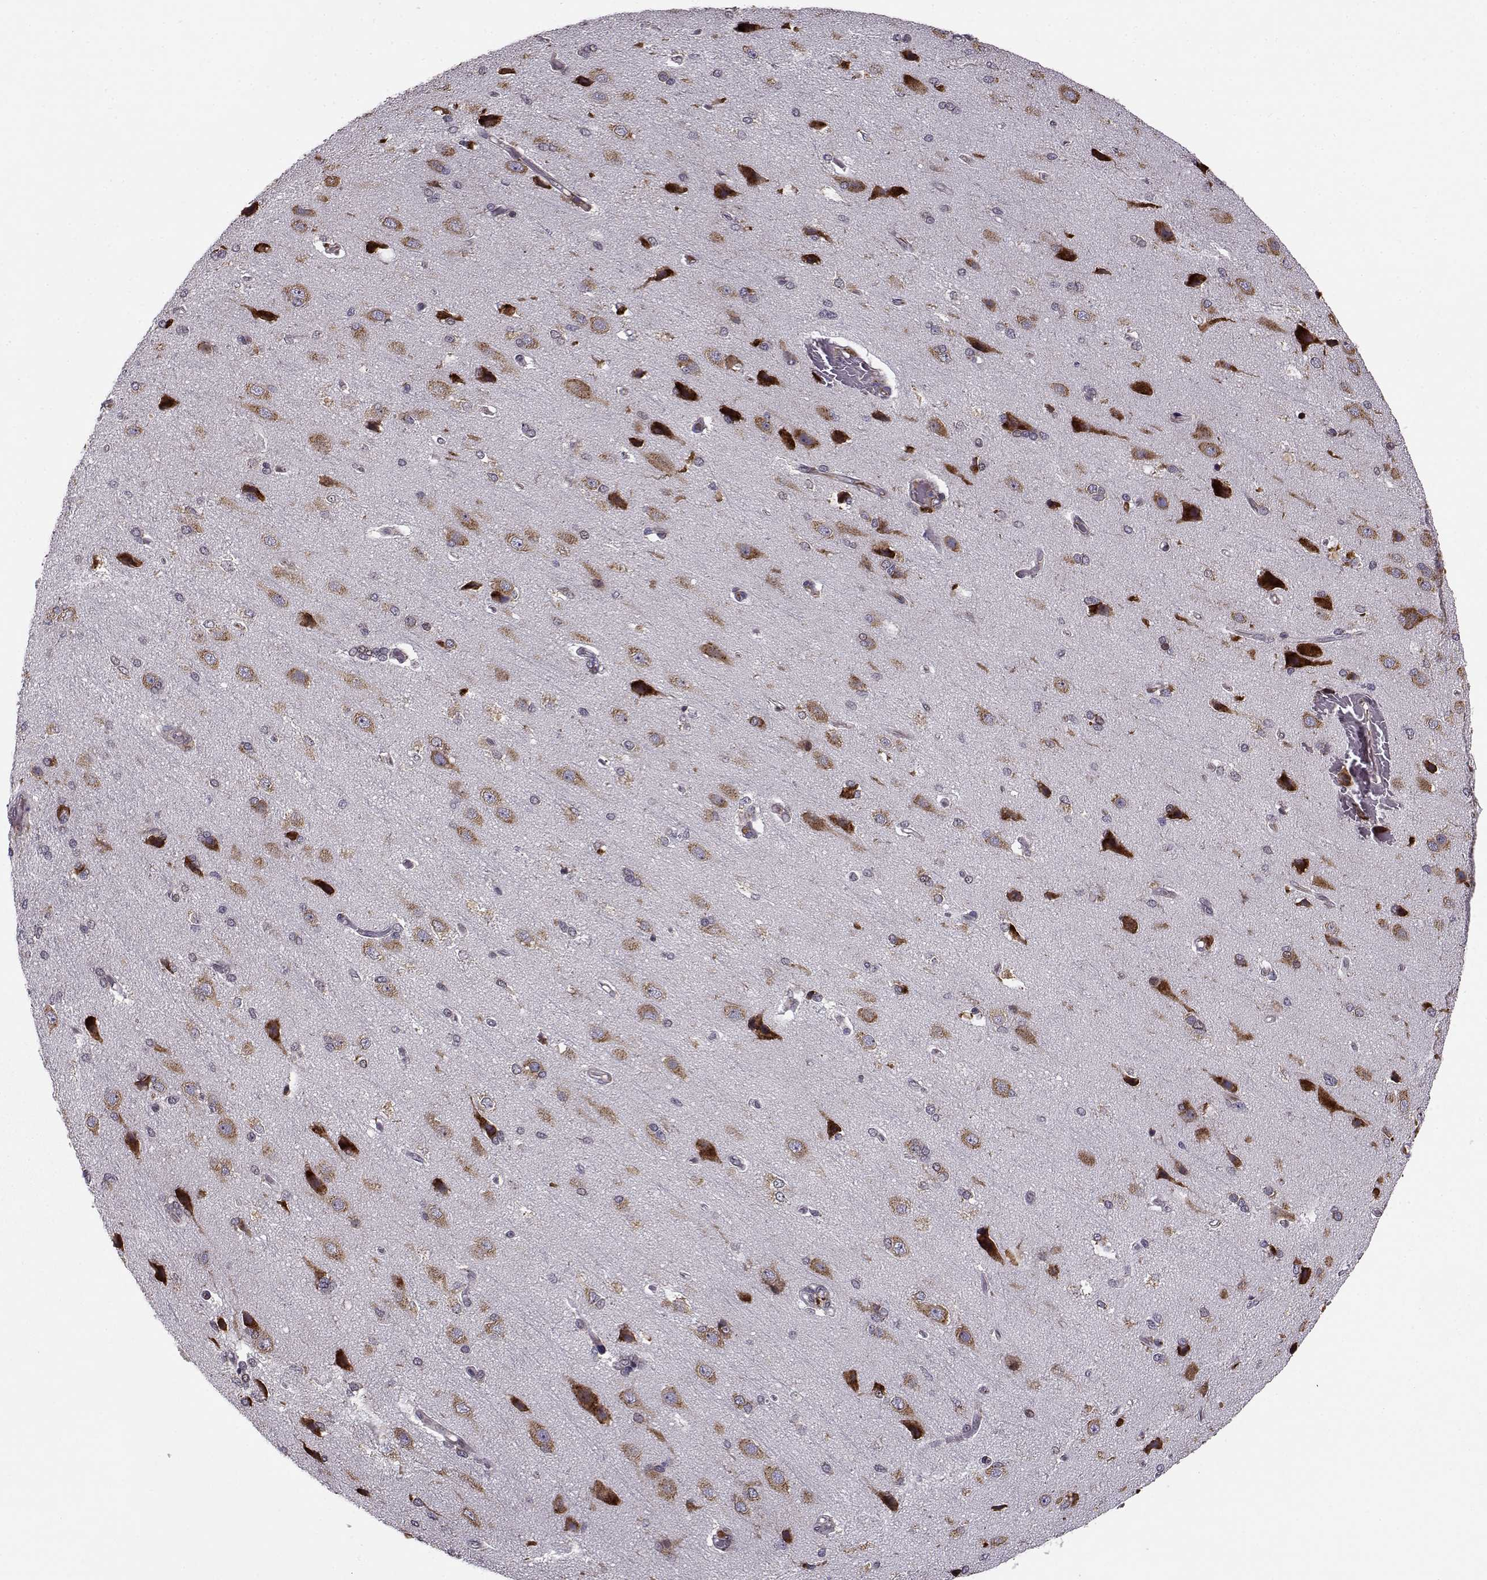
{"staining": {"intensity": "negative", "quantity": "none", "location": "none"}, "tissue": "cerebral cortex", "cell_type": "Endothelial cells", "image_type": "normal", "snomed": [{"axis": "morphology", "description": "Normal tissue, NOS"}, {"axis": "morphology", "description": "Glioma, malignant, High grade"}, {"axis": "topography", "description": "Cerebral cortex"}], "caption": "Endothelial cells are negative for protein expression in normal human cerebral cortex. (DAB immunohistochemistry with hematoxylin counter stain).", "gene": "RPL31", "patient": {"sex": "male", "age": 77}}